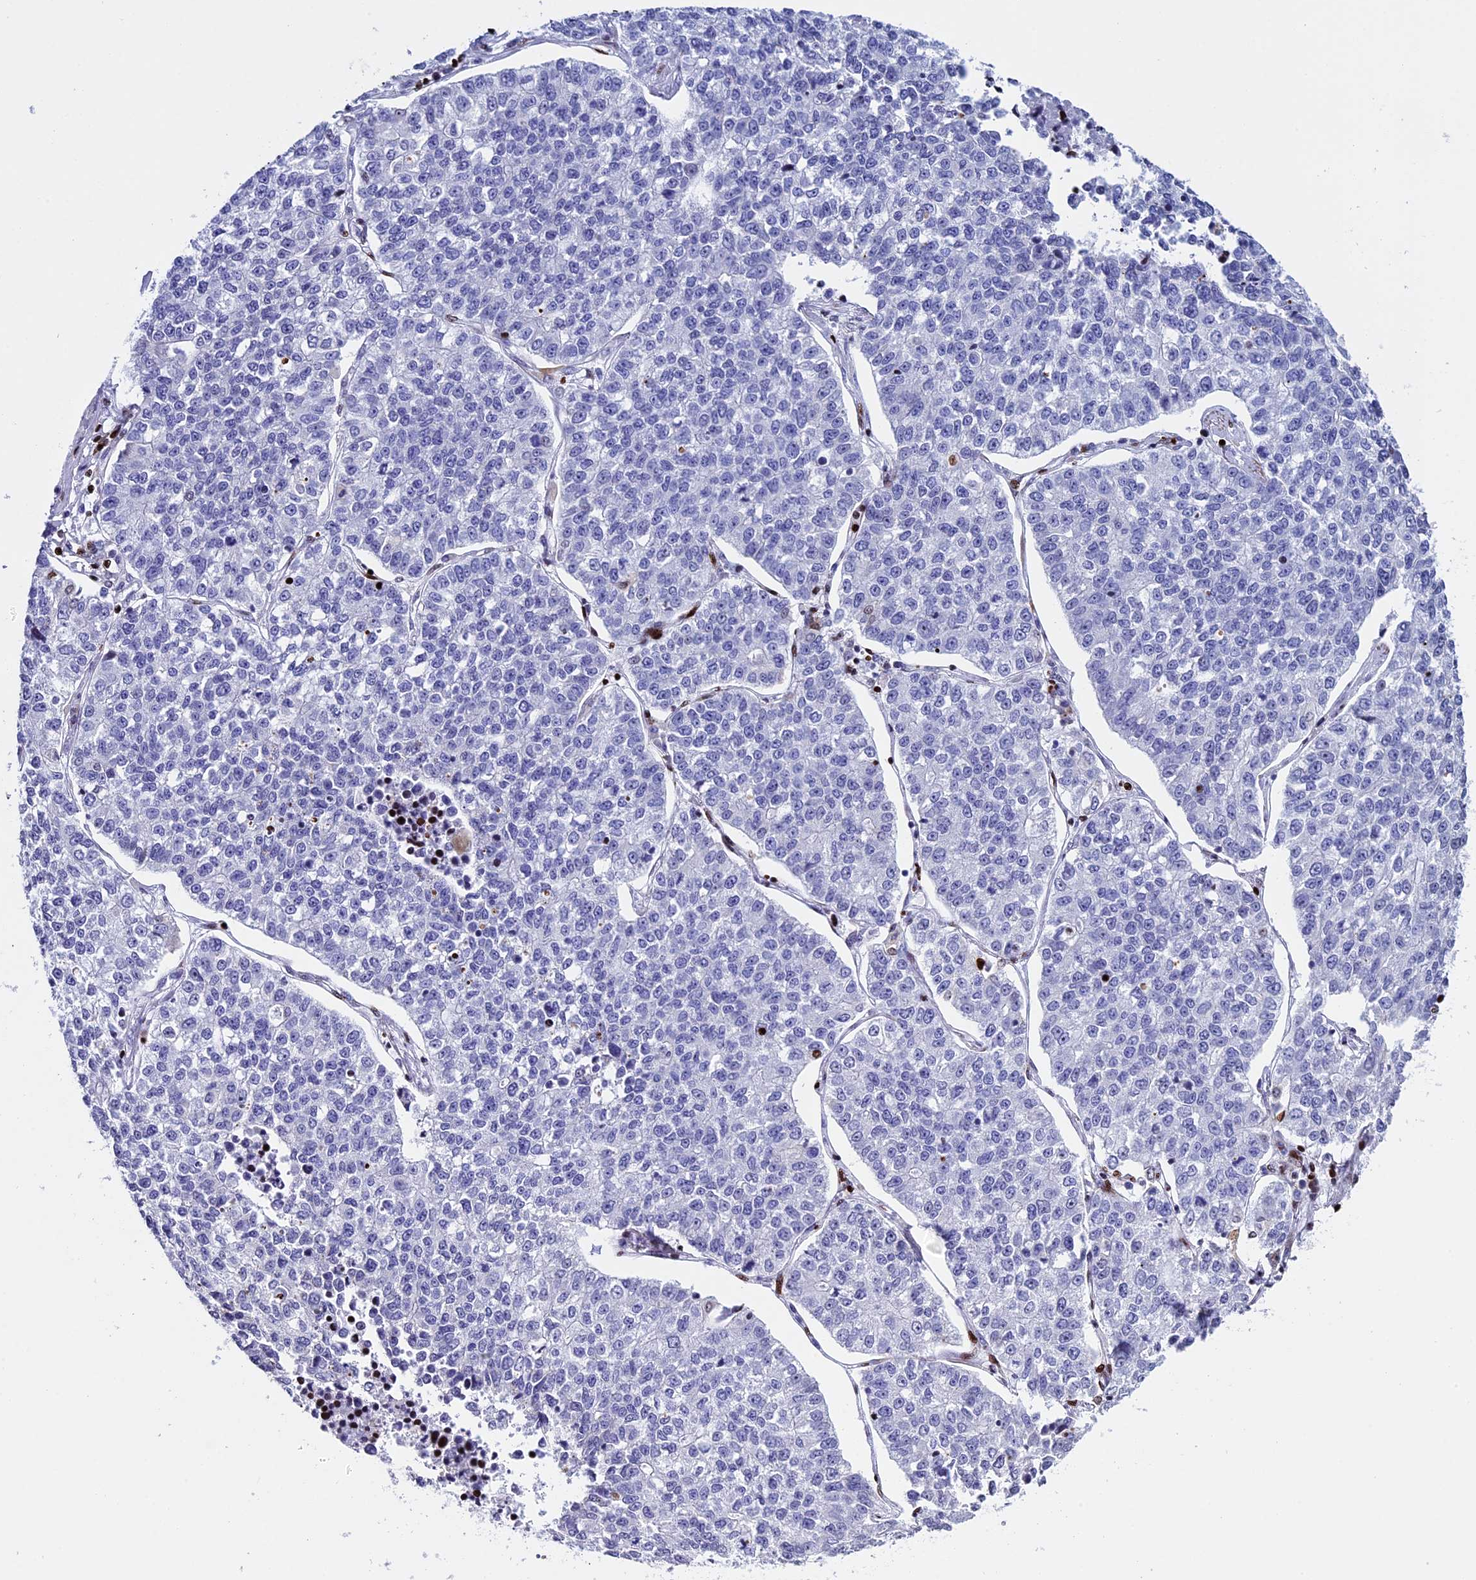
{"staining": {"intensity": "negative", "quantity": "none", "location": "none"}, "tissue": "lung cancer", "cell_type": "Tumor cells", "image_type": "cancer", "snomed": [{"axis": "morphology", "description": "Adenocarcinoma, NOS"}, {"axis": "topography", "description": "Lung"}], "caption": "The image demonstrates no significant expression in tumor cells of adenocarcinoma (lung).", "gene": "BTBD3", "patient": {"sex": "male", "age": 49}}